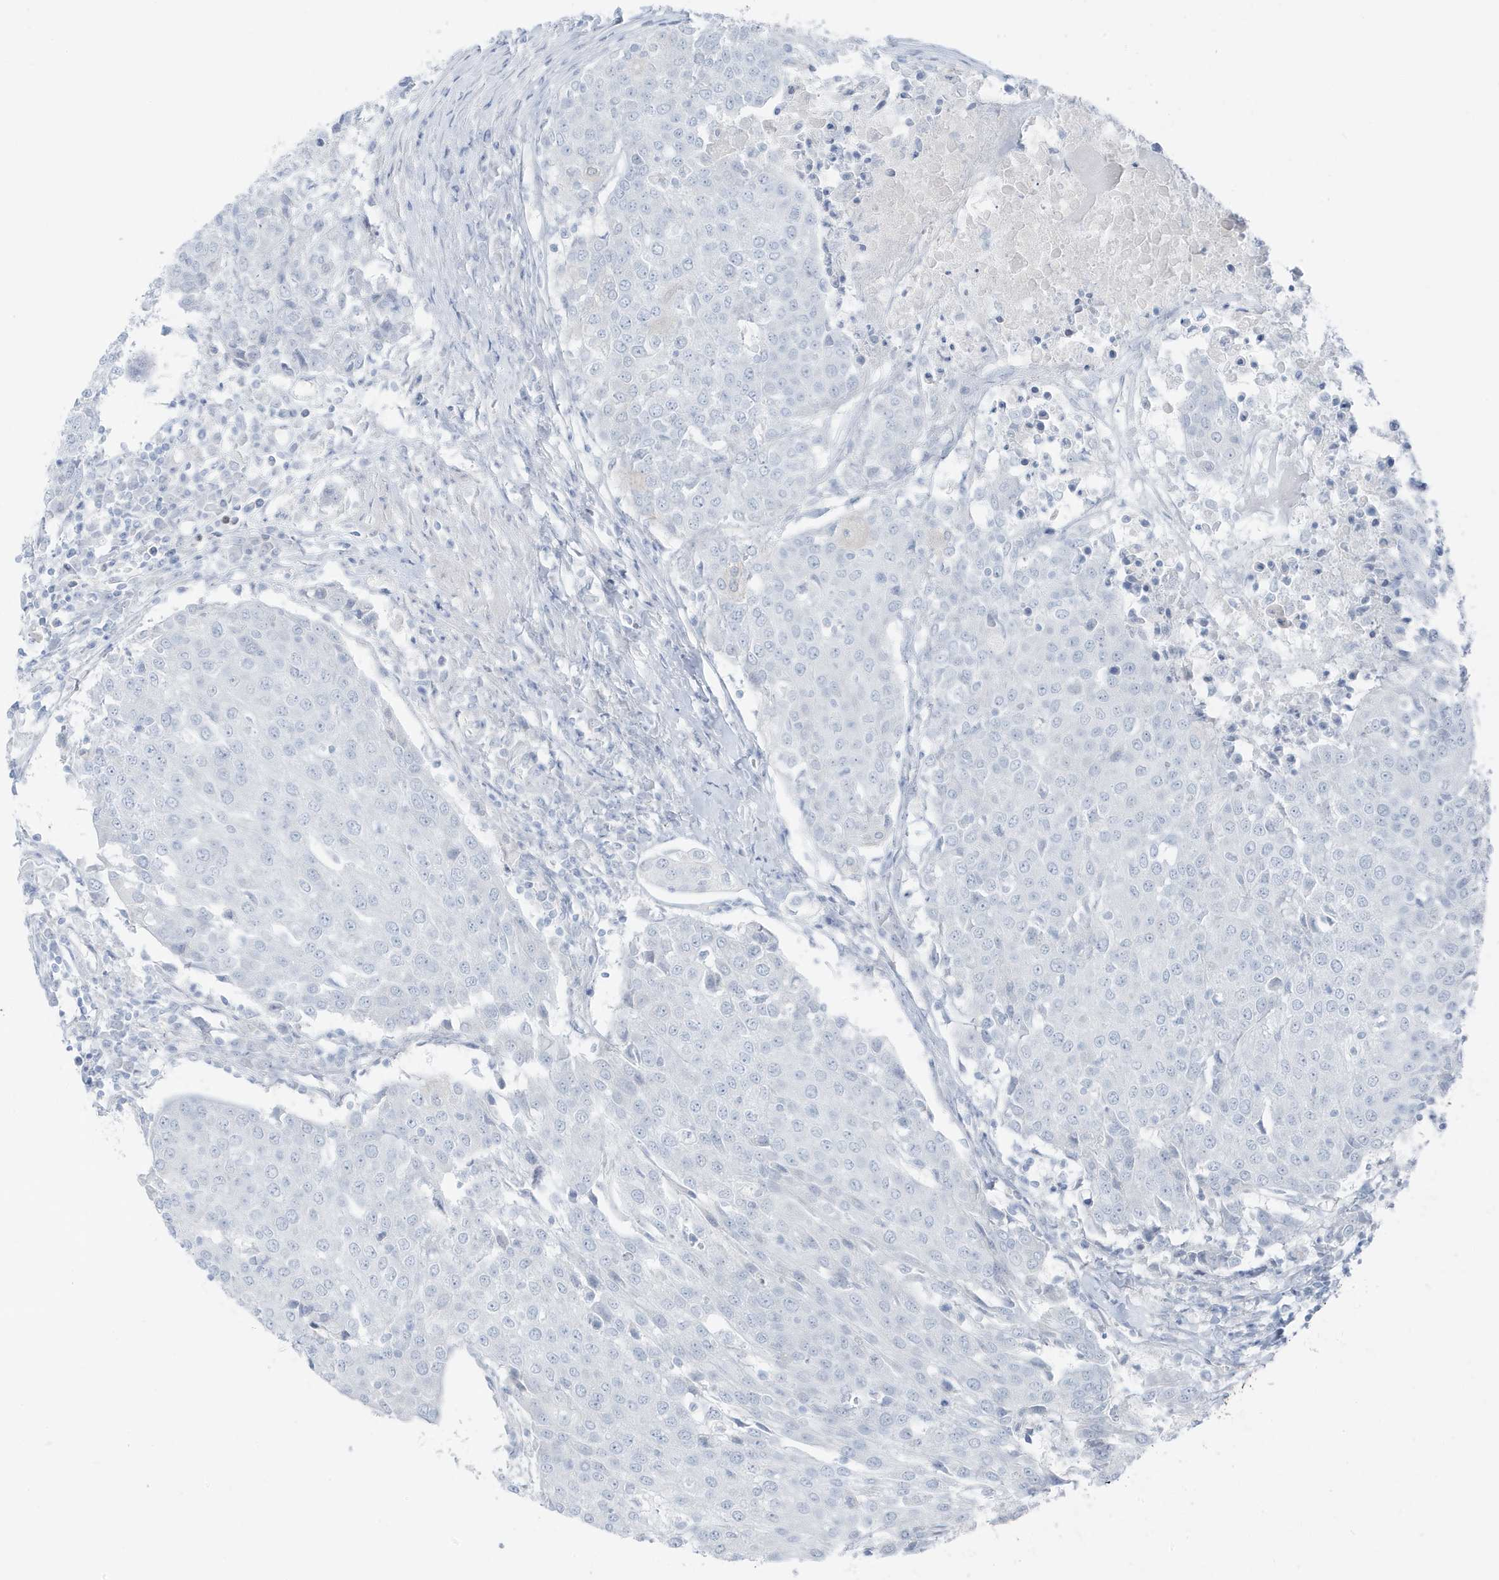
{"staining": {"intensity": "negative", "quantity": "none", "location": "none"}, "tissue": "urothelial cancer", "cell_type": "Tumor cells", "image_type": "cancer", "snomed": [{"axis": "morphology", "description": "Urothelial carcinoma, High grade"}, {"axis": "topography", "description": "Urinary bladder"}], "caption": "DAB immunohistochemical staining of human urothelial cancer shows no significant positivity in tumor cells.", "gene": "ZFP64", "patient": {"sex": "female", "age": 85}}